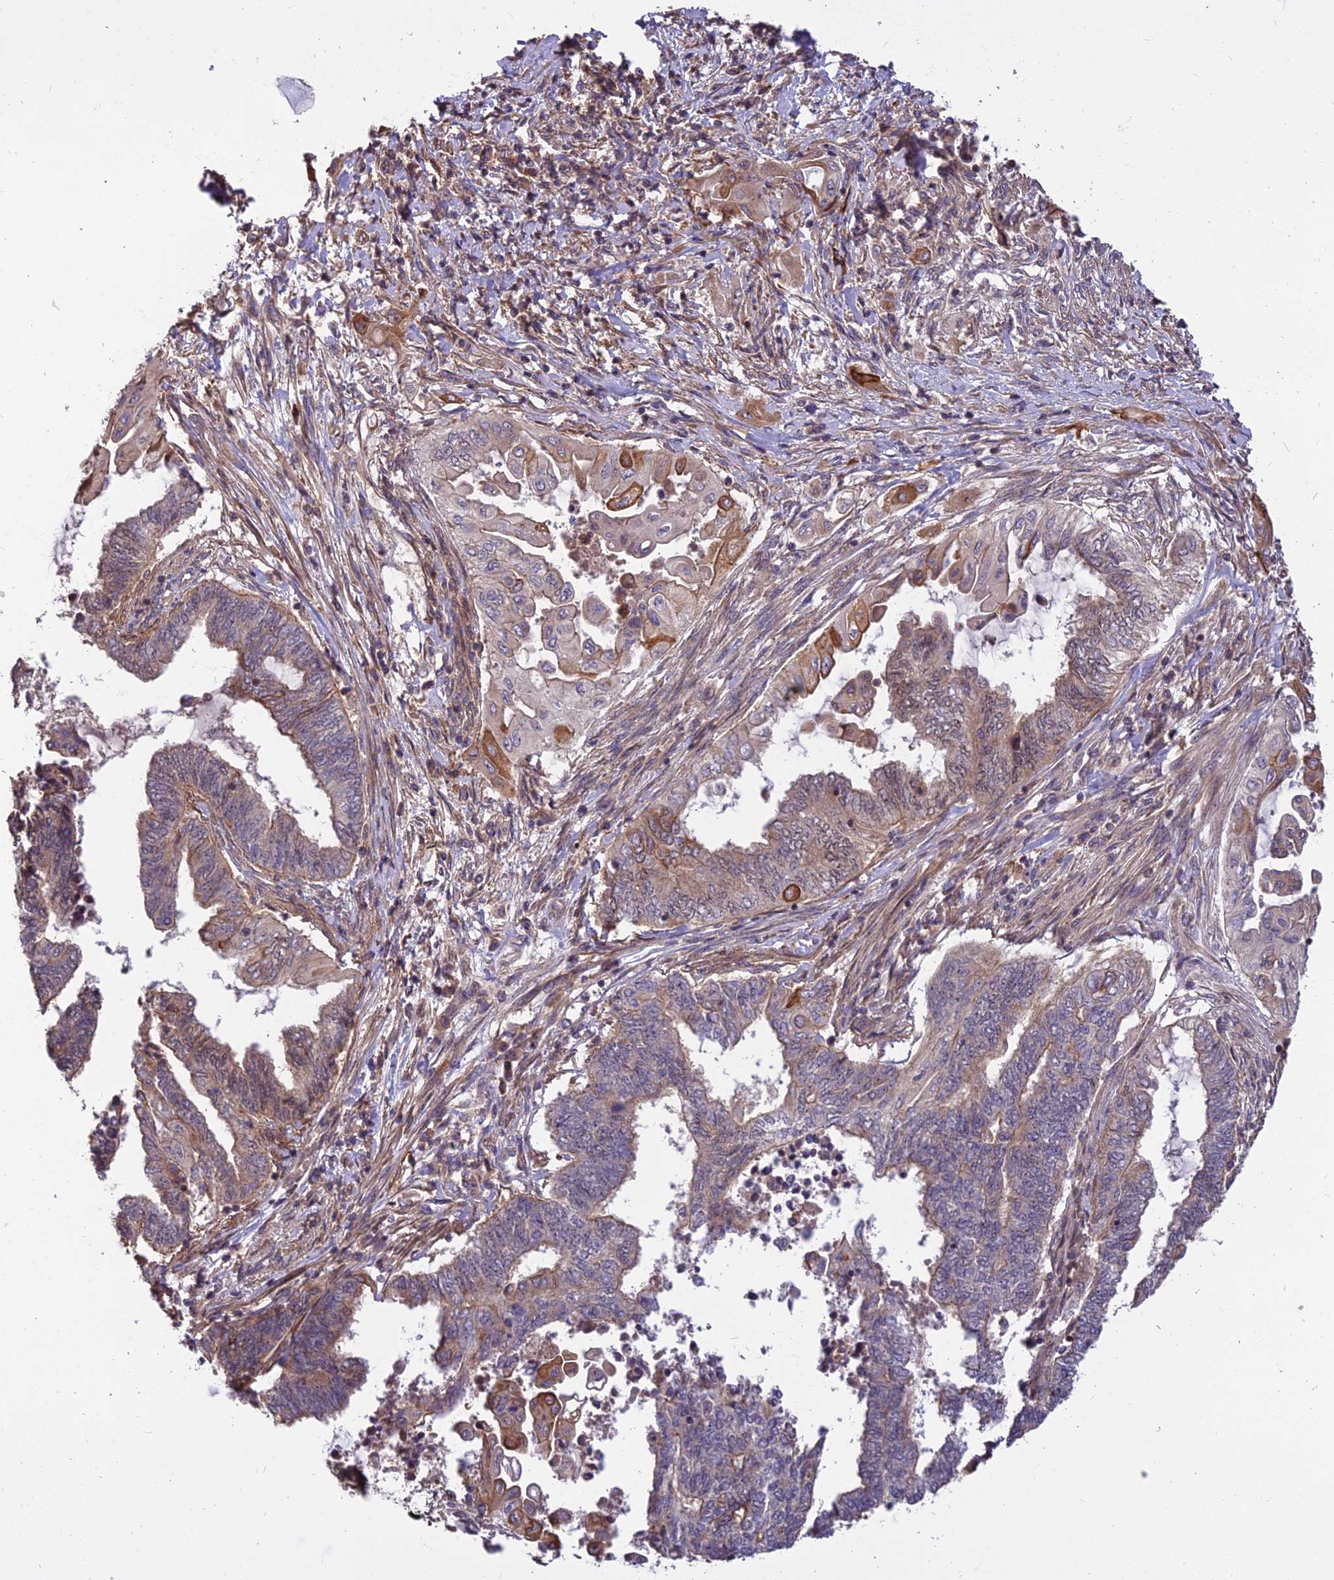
{"staining": {"intensity": "moderate", "quantity": "<25%", "location": "cytoplasmic/membranous"}, "tissue": "endometrial cancer", "cell_type": "Tumor cells", "image_type": "cancer", "snomed": [{"axis": "morphology", "description": "Adenocarcinoma, NOS"}, {"axis": "topography", "description": "Uterus"}, {"axis": "topography", "description": "Endometrium"}], "caption": "This histopathology image exhibits immunohistochemistry staining of human adenocarcinoma (endometrial), with low moderate cytoplasmic/membranous staining in approximately <25% of tumor cells.", "gene": "TCEA3", "patient": {"sex": "female", "age": 70}}